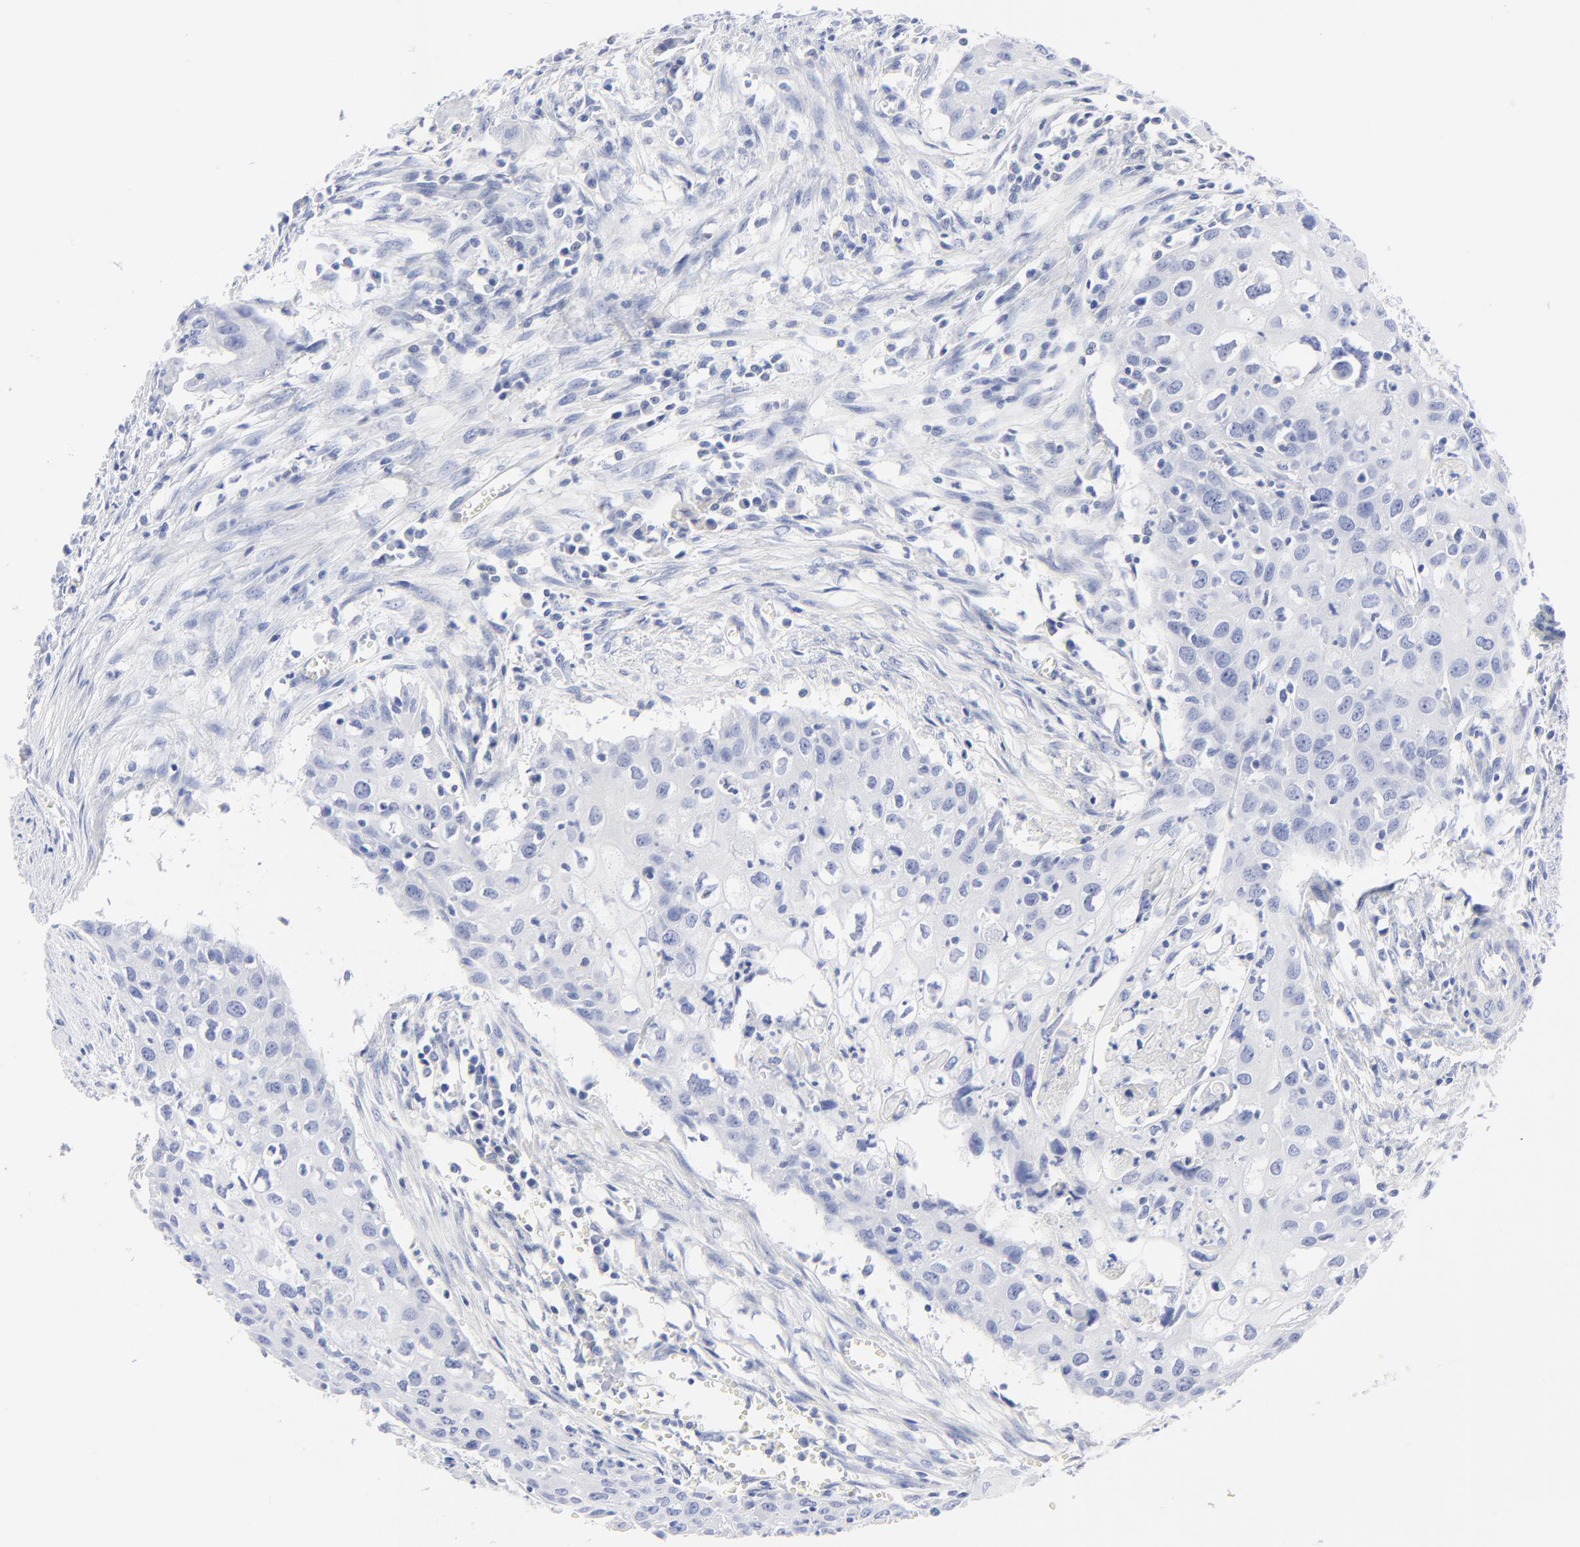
{"staining": {"intensity": "negative", "quantity": "none", "location": "none"}, "tissue": "urothelial cancer", "cell_type": "Tumor cells", "image_type": "cancer", "snomed": [{"axis": "morphology", "description": "Urothelial carcinoma, High grade"}, {"axis": "topography", "description": "Urinary bladder"}], "caption": "IHC histopathology image of urothelial carcinoma (high-grade) stained for a protein (brown), which reveals no positivity in tumor cells.", "gene": "PSD3", "patient": {"sex": "male", "age": 54}}